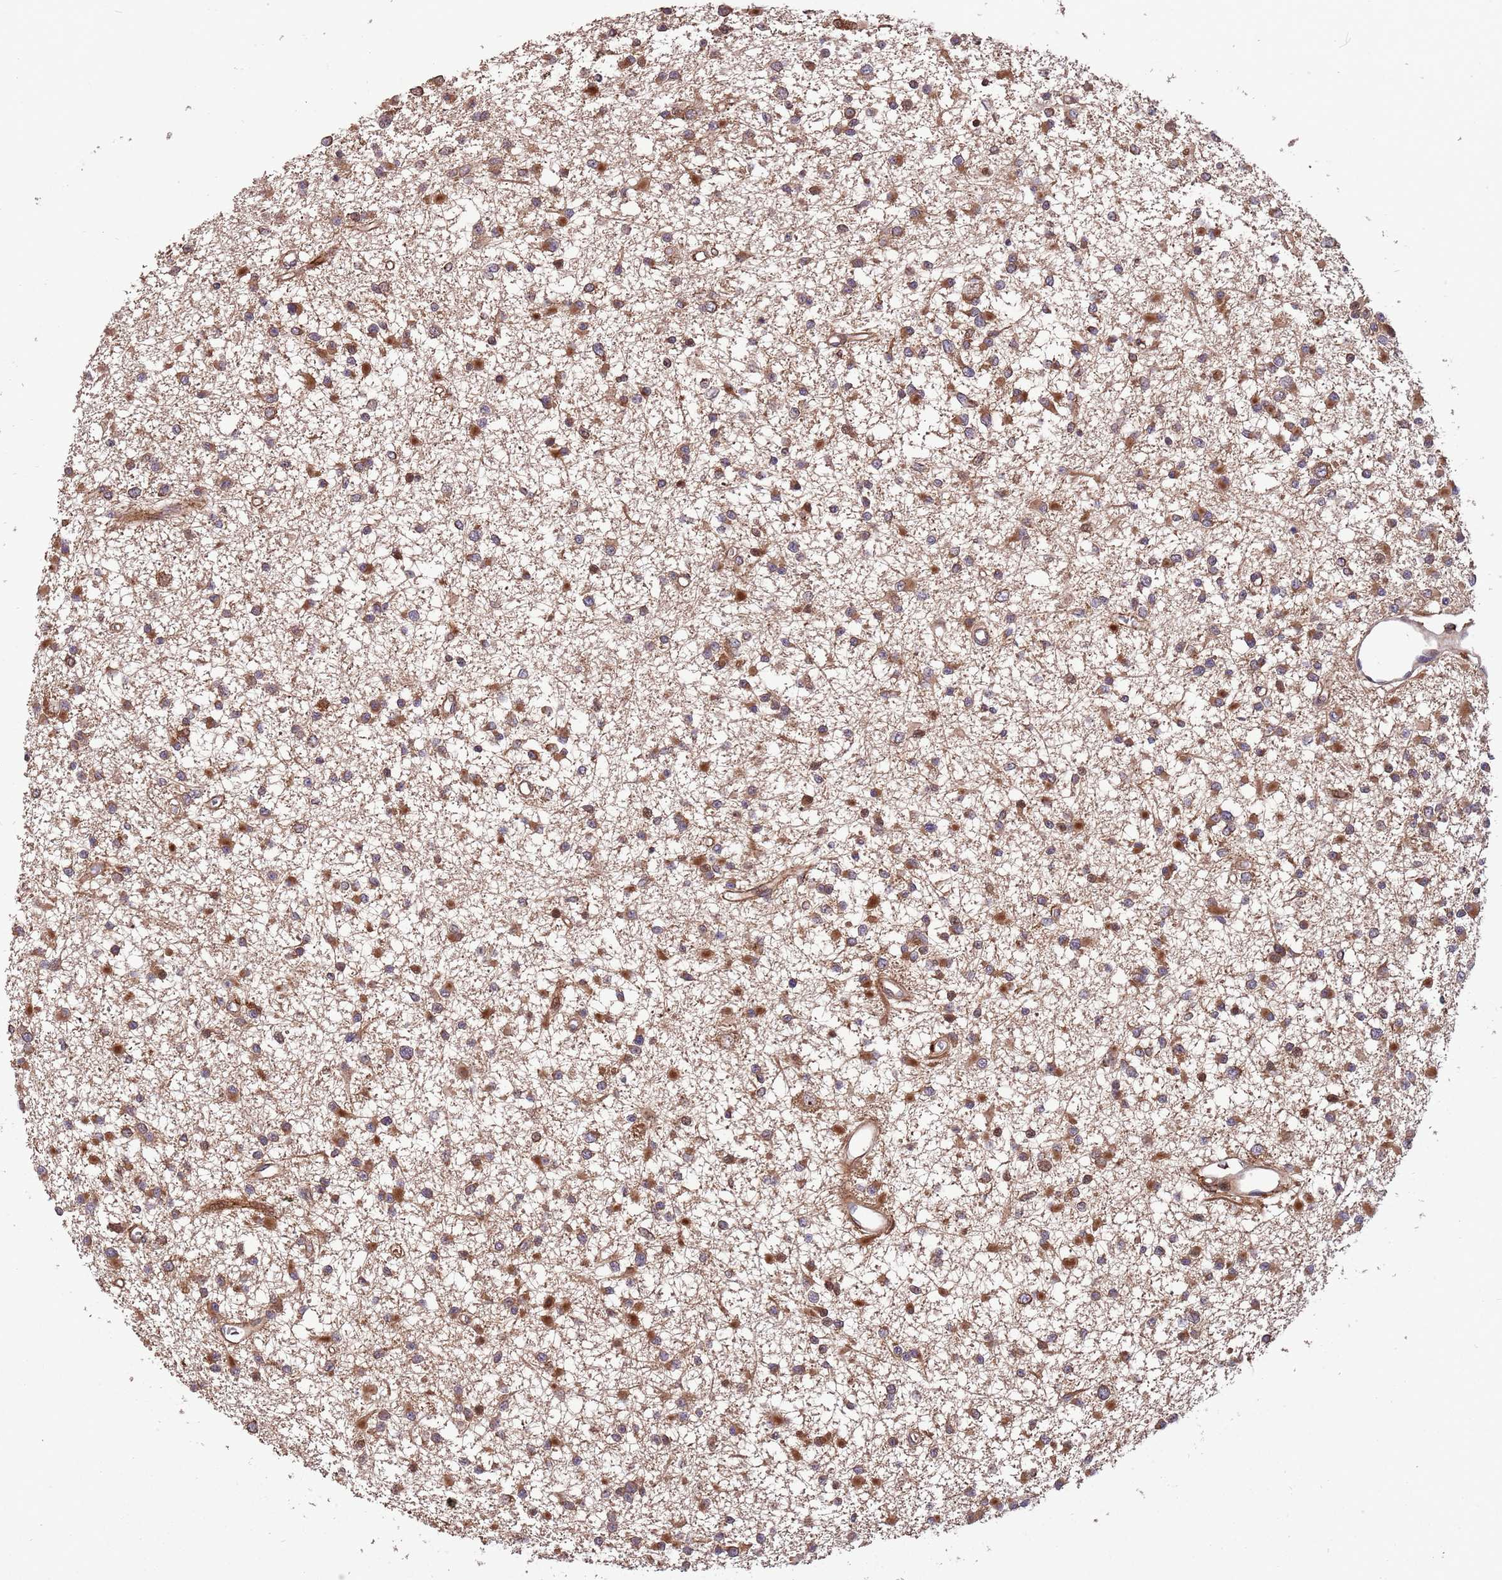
{"staining": {"intensity": "moderate", "quantity": ">75%", "location": "cytoplasmic/membranous"}, "tissue": "glioma", "cell_type": "Tumor cells", "image_type": "cancer", "snomed": [{"axis": "morphology", "description": "Glioma, malignant, Low grade"}, {"axis": "topography", "description": "Brain"}], "caption": "Human glioma stained with a brown dye demonstrates moderate cytoplasmic/membranous positive expression in about >75% of tumor cells.", "gene": "ZNF428", "patient": {"sex": "female", "age": 22}}